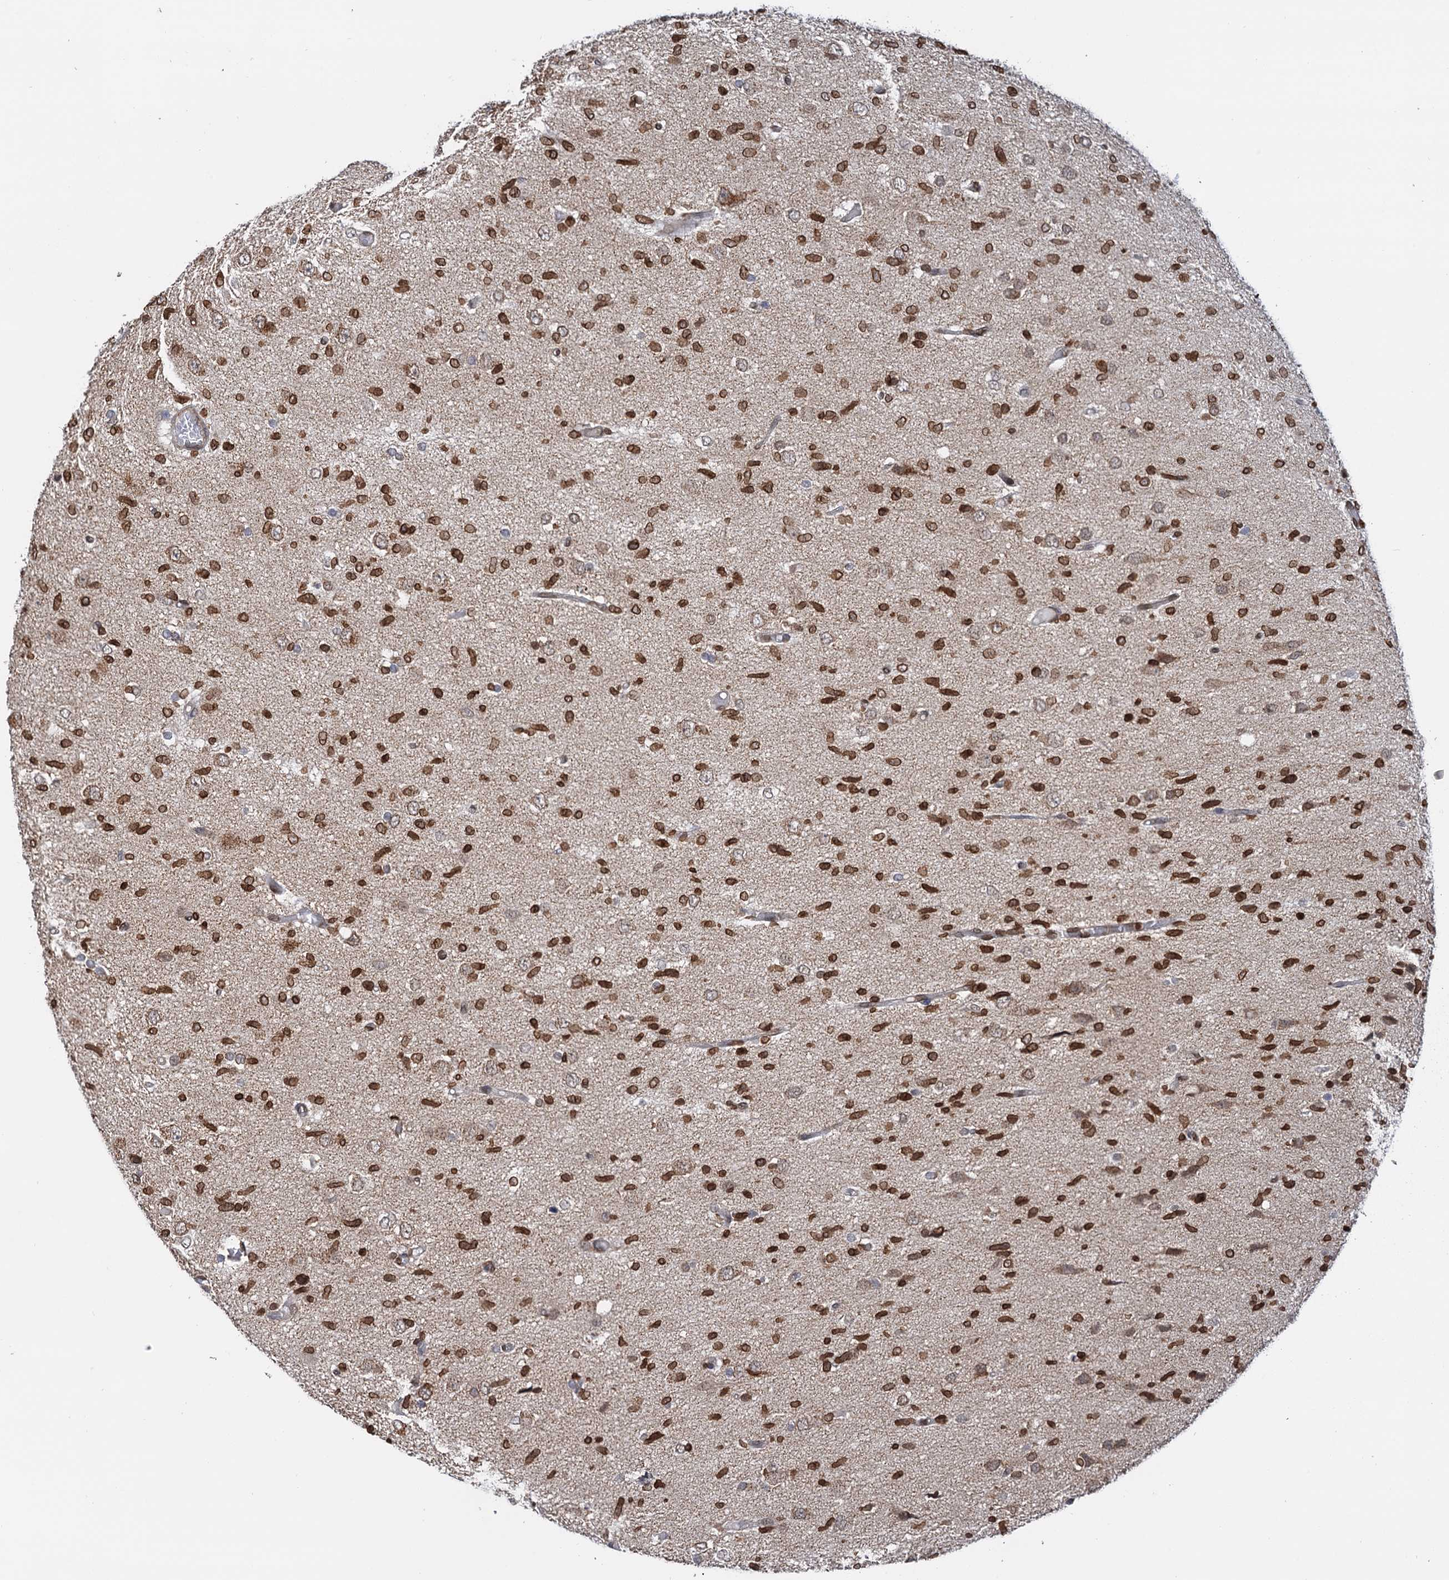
{"staining": {"intensity": "moderate", "quantity": ">75%", "location": "nuclear"}, "tissue": "glioma", "cell_type": "Tumor cells", "image_type": "cancer", "snomed": [{"axis": "morphology", "description": "Glioma, malignant, High grade"}, {"axis": "topography", "description": "Brain"}], "caption": "Immunohistochemistry (IHC) of human glioma shows medium levels of moderate nuclear staining in approximately >75% of tumor cells. (Brightfield microscopy of DAB IHC at high magnification).", "gene": "ZC3H13", "patient": {"sex": "female", "age": 59}}